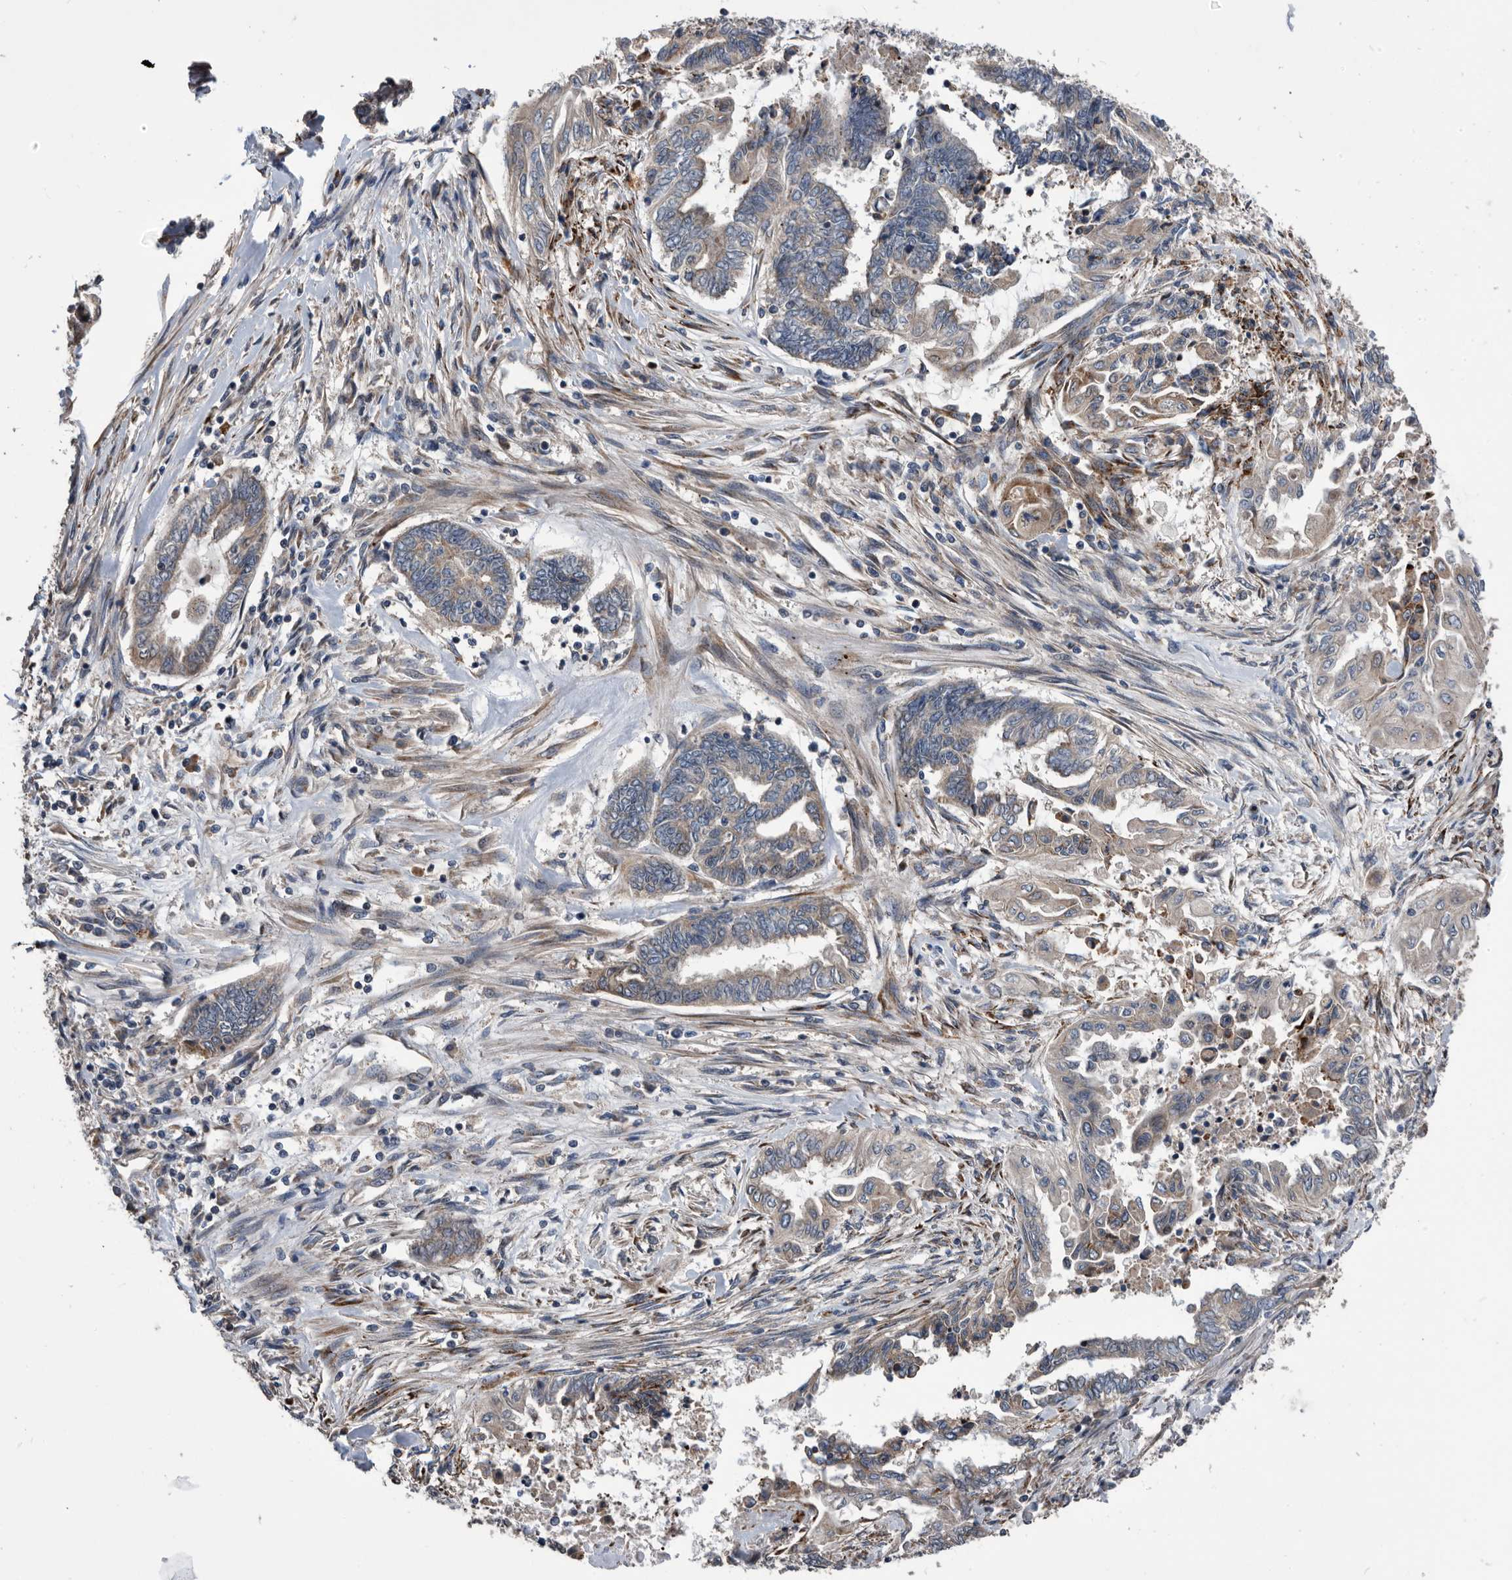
{"staining": {"intensity": "weak", "quantity": "25%-75%", "location": "cytoplasmic/membranous"}, "tissue": "endometrial cancer", "cell_type": "Tumor cells", "image_type": "cancer", "snomed": [{"axis": "morphology", "description": "Adenocarcinoma, NOS"}, {"axis": "topography", "description": "Uterus"}, {"axis": "topography", "description": "Endometrium"}], "caption": "IHC of endometrial cancer demonstrates low levels of weak cytoplasmic/membranous staining in about 25%-75% of tumor cells.", "gene": "SERINC2", "patient": {"sex": "female", "age": 70}}